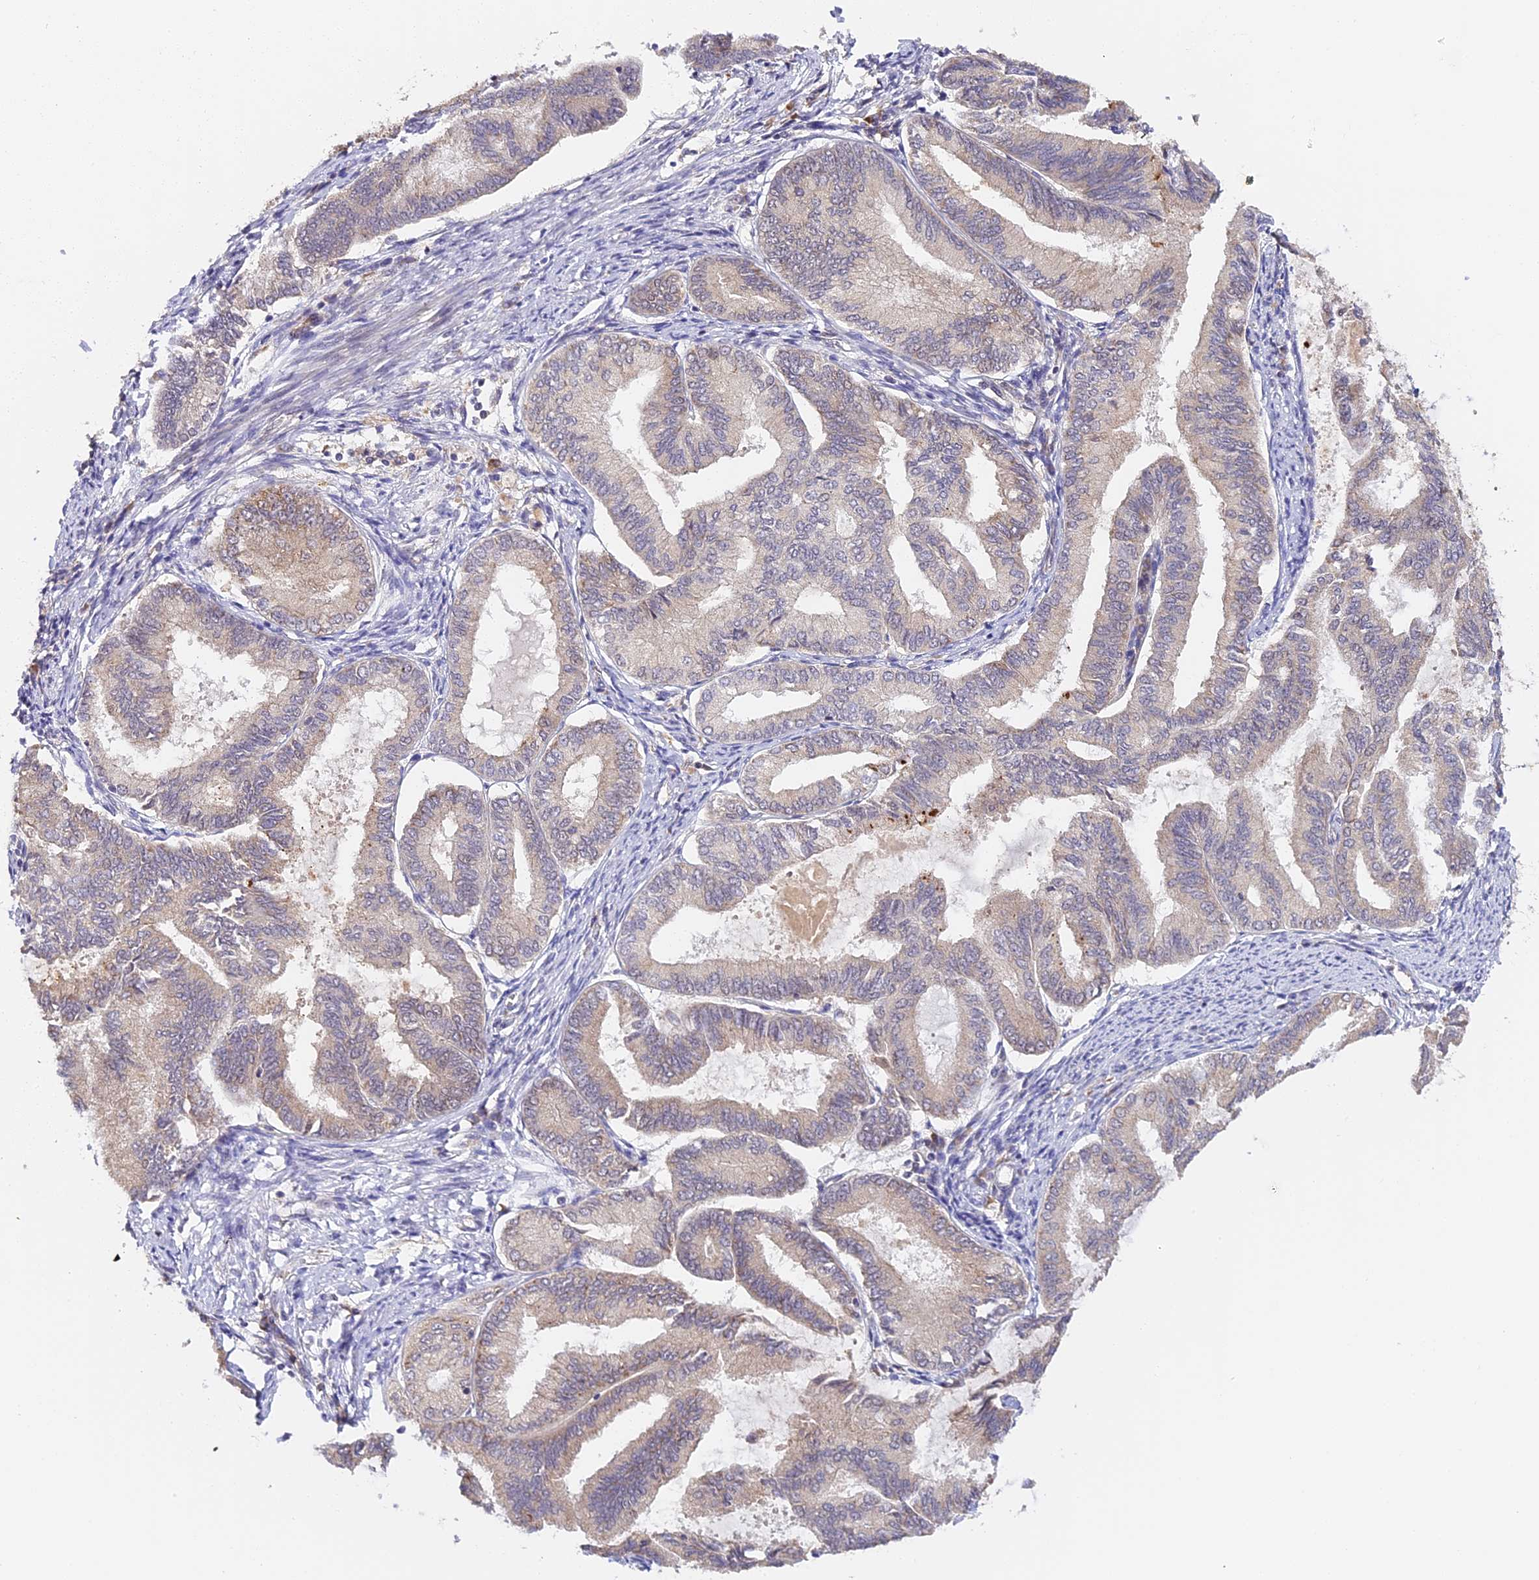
{"staining": {"intensity": "weak", "quantity": "<25%", "location": "cytoplasmic/membranous"}, "tissue": "endometrial cancer", "cell_type": "Tumor cells", "image_type": "cancer", "snomed": [{"axis": "morphology", "description": "Adenocarcinoma, NOS"}, {"axis": "topography", "description": "Endometrium"}], "caption": "Immunohistochemistry photomicrograph of neoplastic tissue: human endometrial adenocarcinoma stained with DAB shows no significant protein positivity in tumor cells. (DAB (3,3'-diaminobenzidine) immunohistochemistry (IHC) with hematoxylin counter stain).", "gene": "IMPACT", "patient": {"sex": "female", "age": 86}}